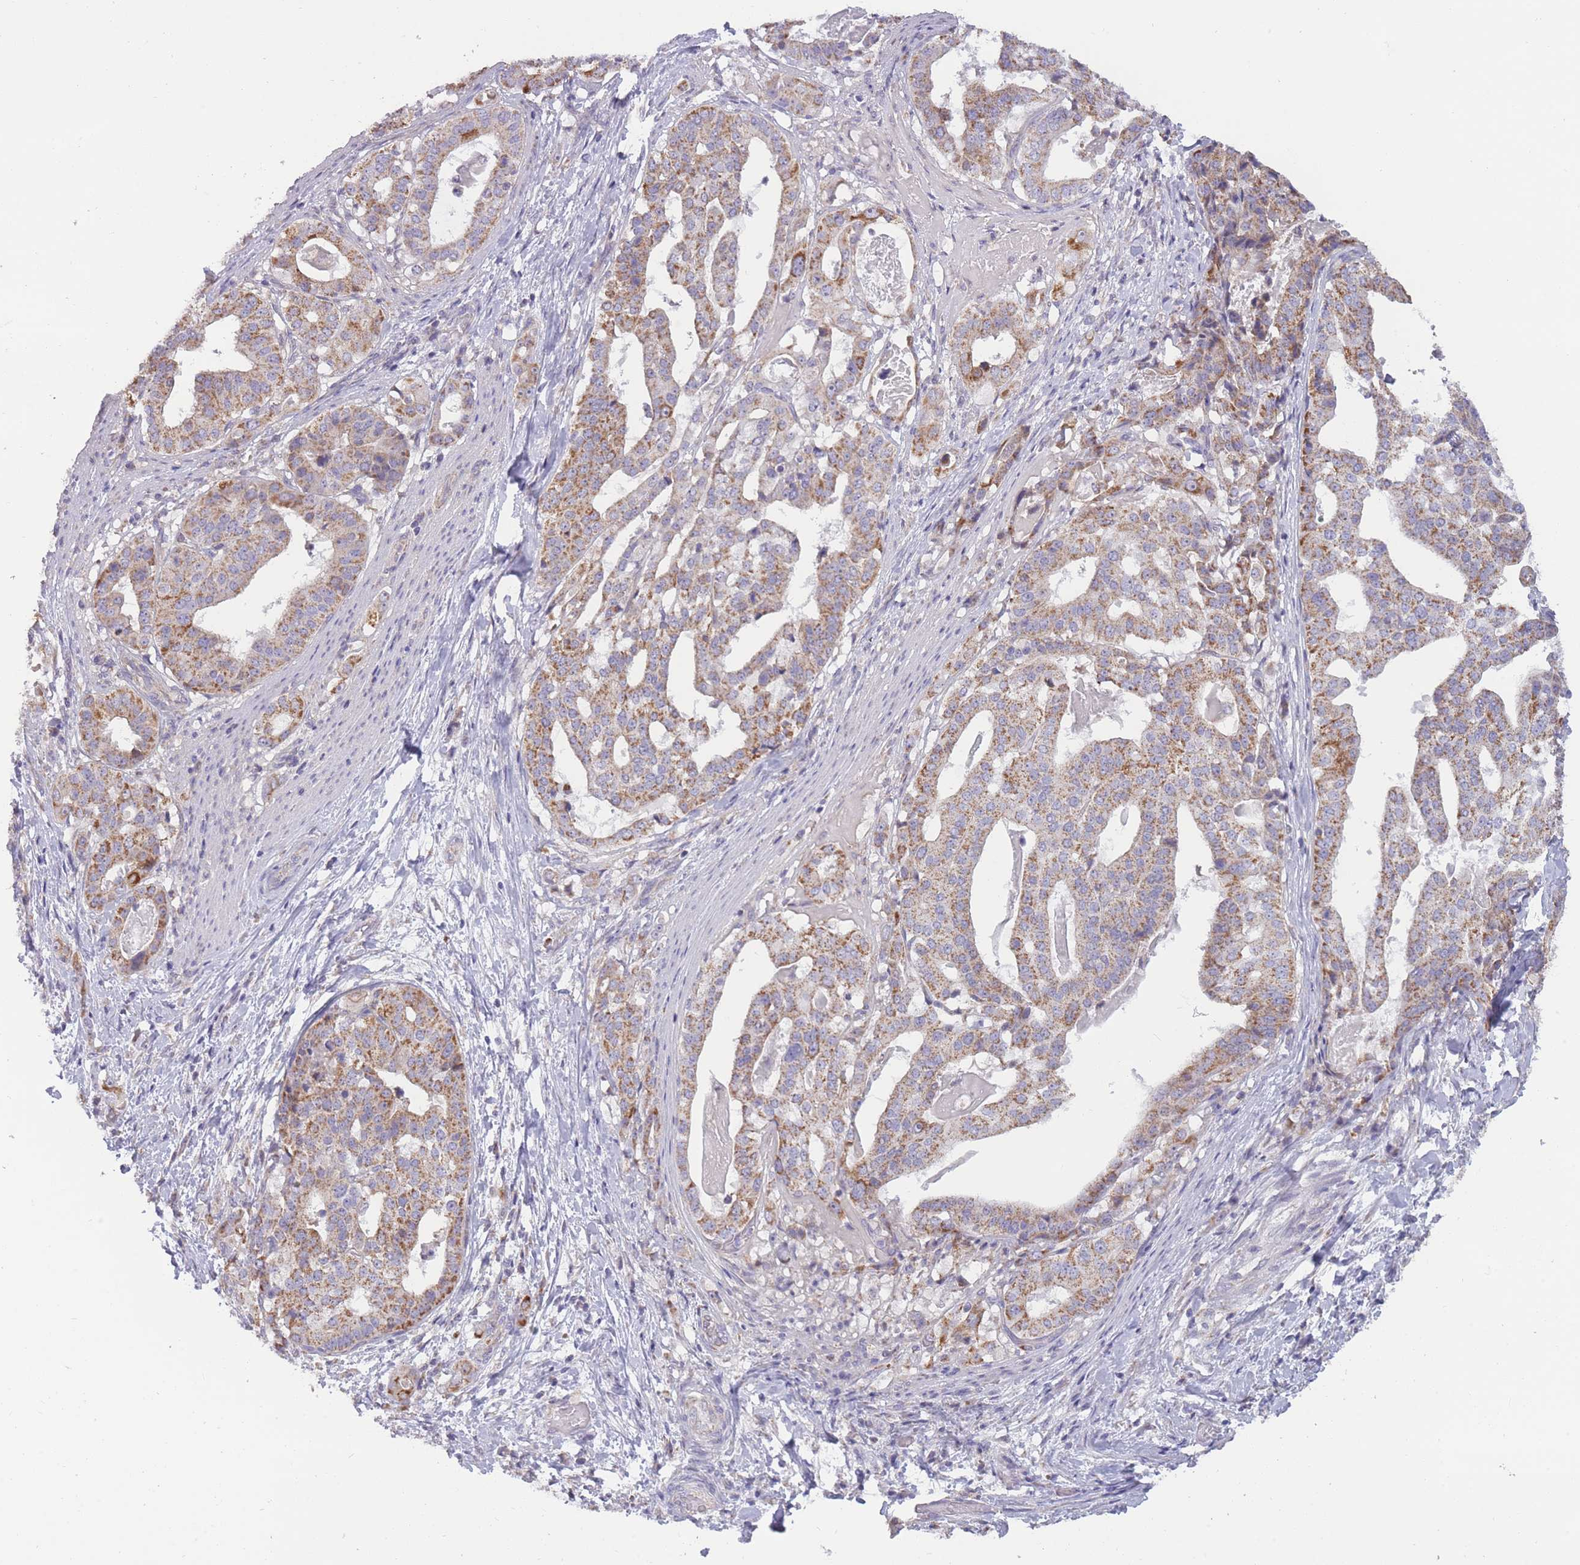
{"staining": {"intensity": "moderate", "quantity": ">75%", "location": "cytoplasmic/membranous"}, "tissue": "stomach cancer", "cell_type": "Tumor cells", "image_type": "cancer", "snomed": [{"axis": "morphology", "description": "Adenocarcinoma, NOS"}, {"axis": "topography", "description": "Stomach"}], "caption": "About >75% of tumor cells in human adenocarcinoma (stomach) demonstrate moderate cytoplasmic/membranous protein expression as visualized by brown immunohistochemical staining.", "gene": "MRPS18C", "patient": {"sex": "male", "age": 48}}